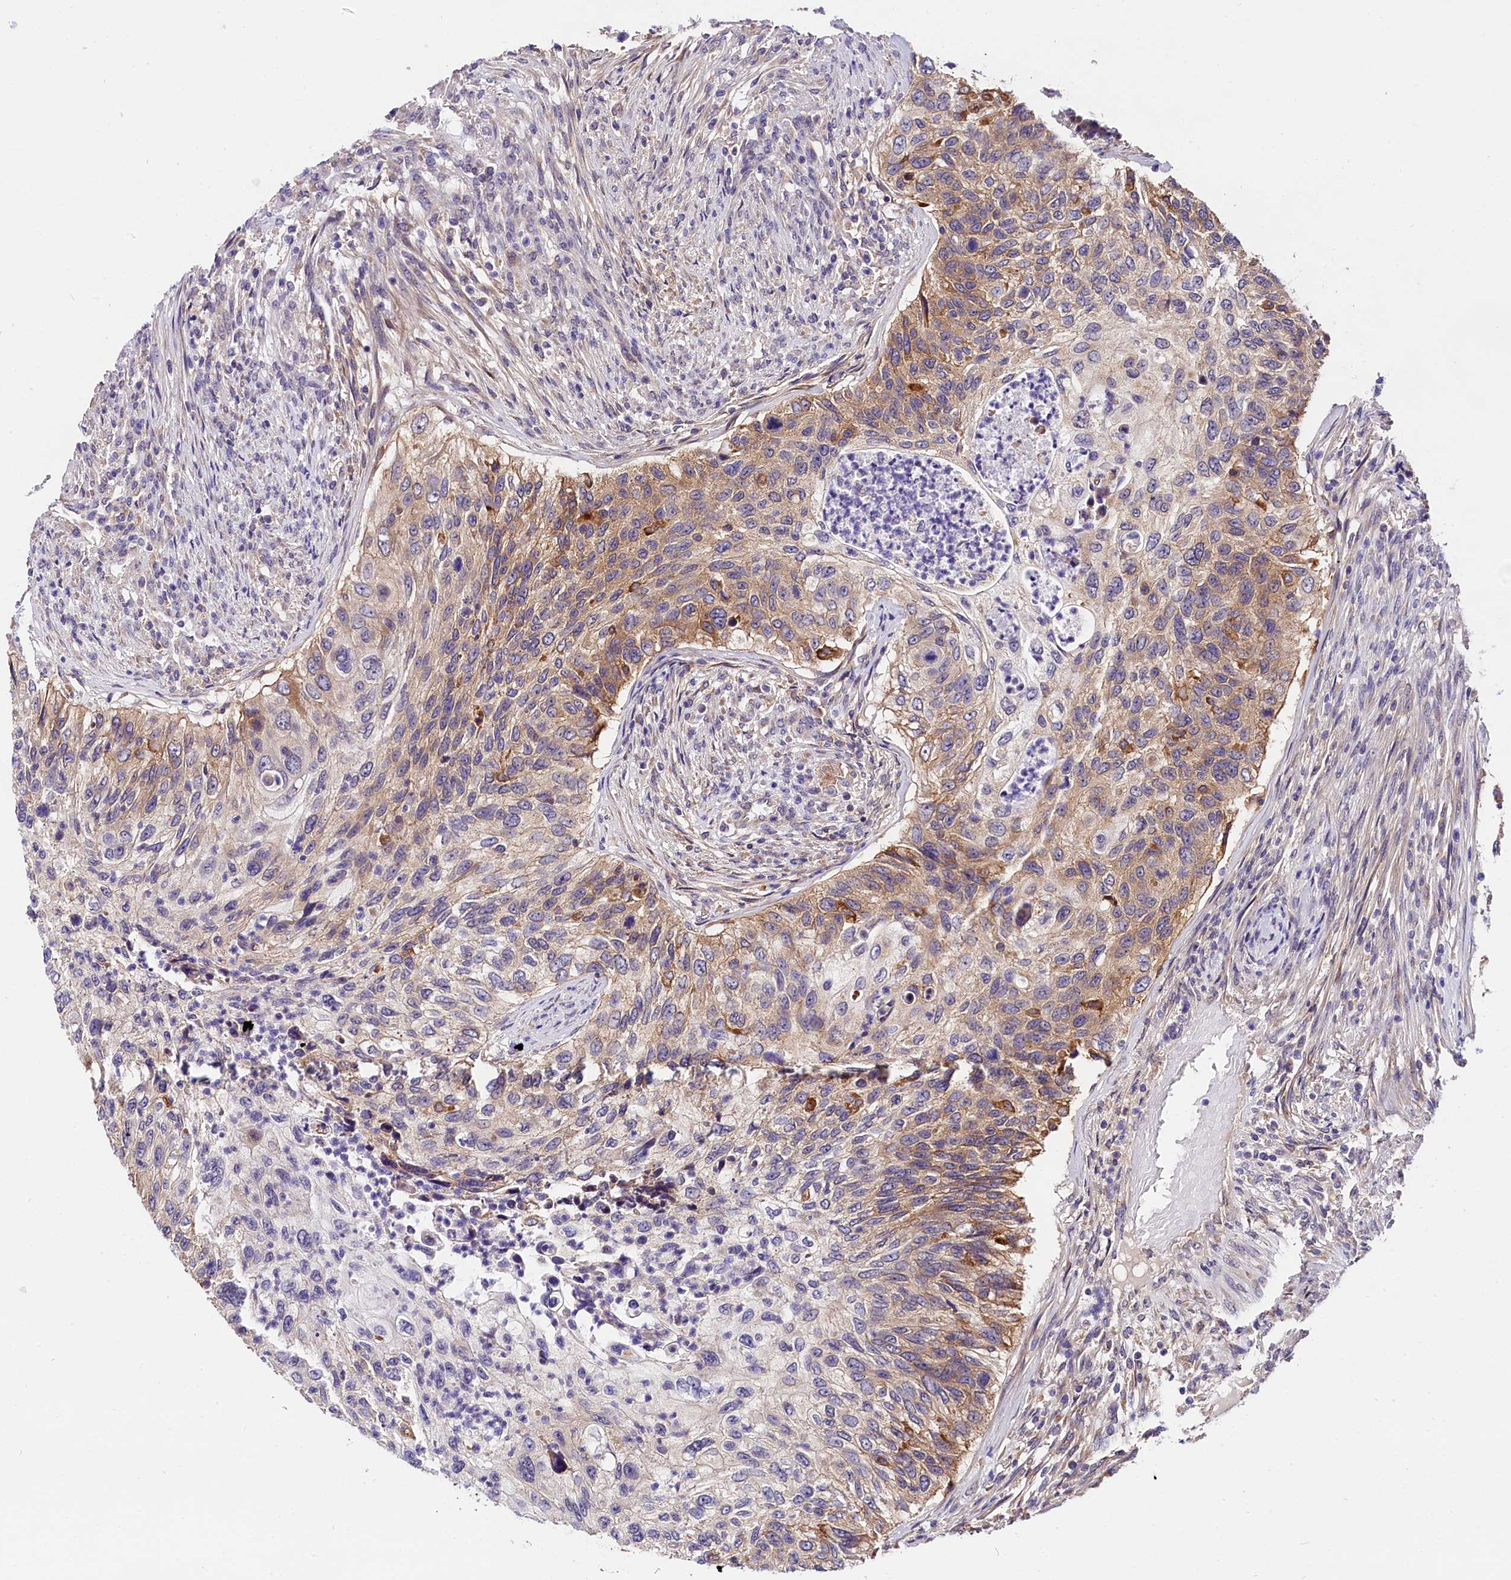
{"staining": {"intensity": "moderate", "quantity": "25%-75%", "location": "cytoplasmic/membranous"}, "tissue": "urothelial cancer", "cell_type": "Tumor cells", "image_type": "cancer", "snomed": [{"axis": "morphology", "description": "Urothelial carcinoma, High grade"}, {"axis": "topography", "description": "Urinary bladder"}], "caption": "IHC micrograph of neoplastic tissue: human urothelial carcinoma (high-grade) stained using immunohistochemistry (IHC) demonstrates medium levels of moderate protein expression localized specifically in the cytoplasmic/membranous of tumor cells, appearing as a cytoplasmic/membranous brown color.", "gene": "OAS3", "patient": {"sex": "female", "age": 60}}